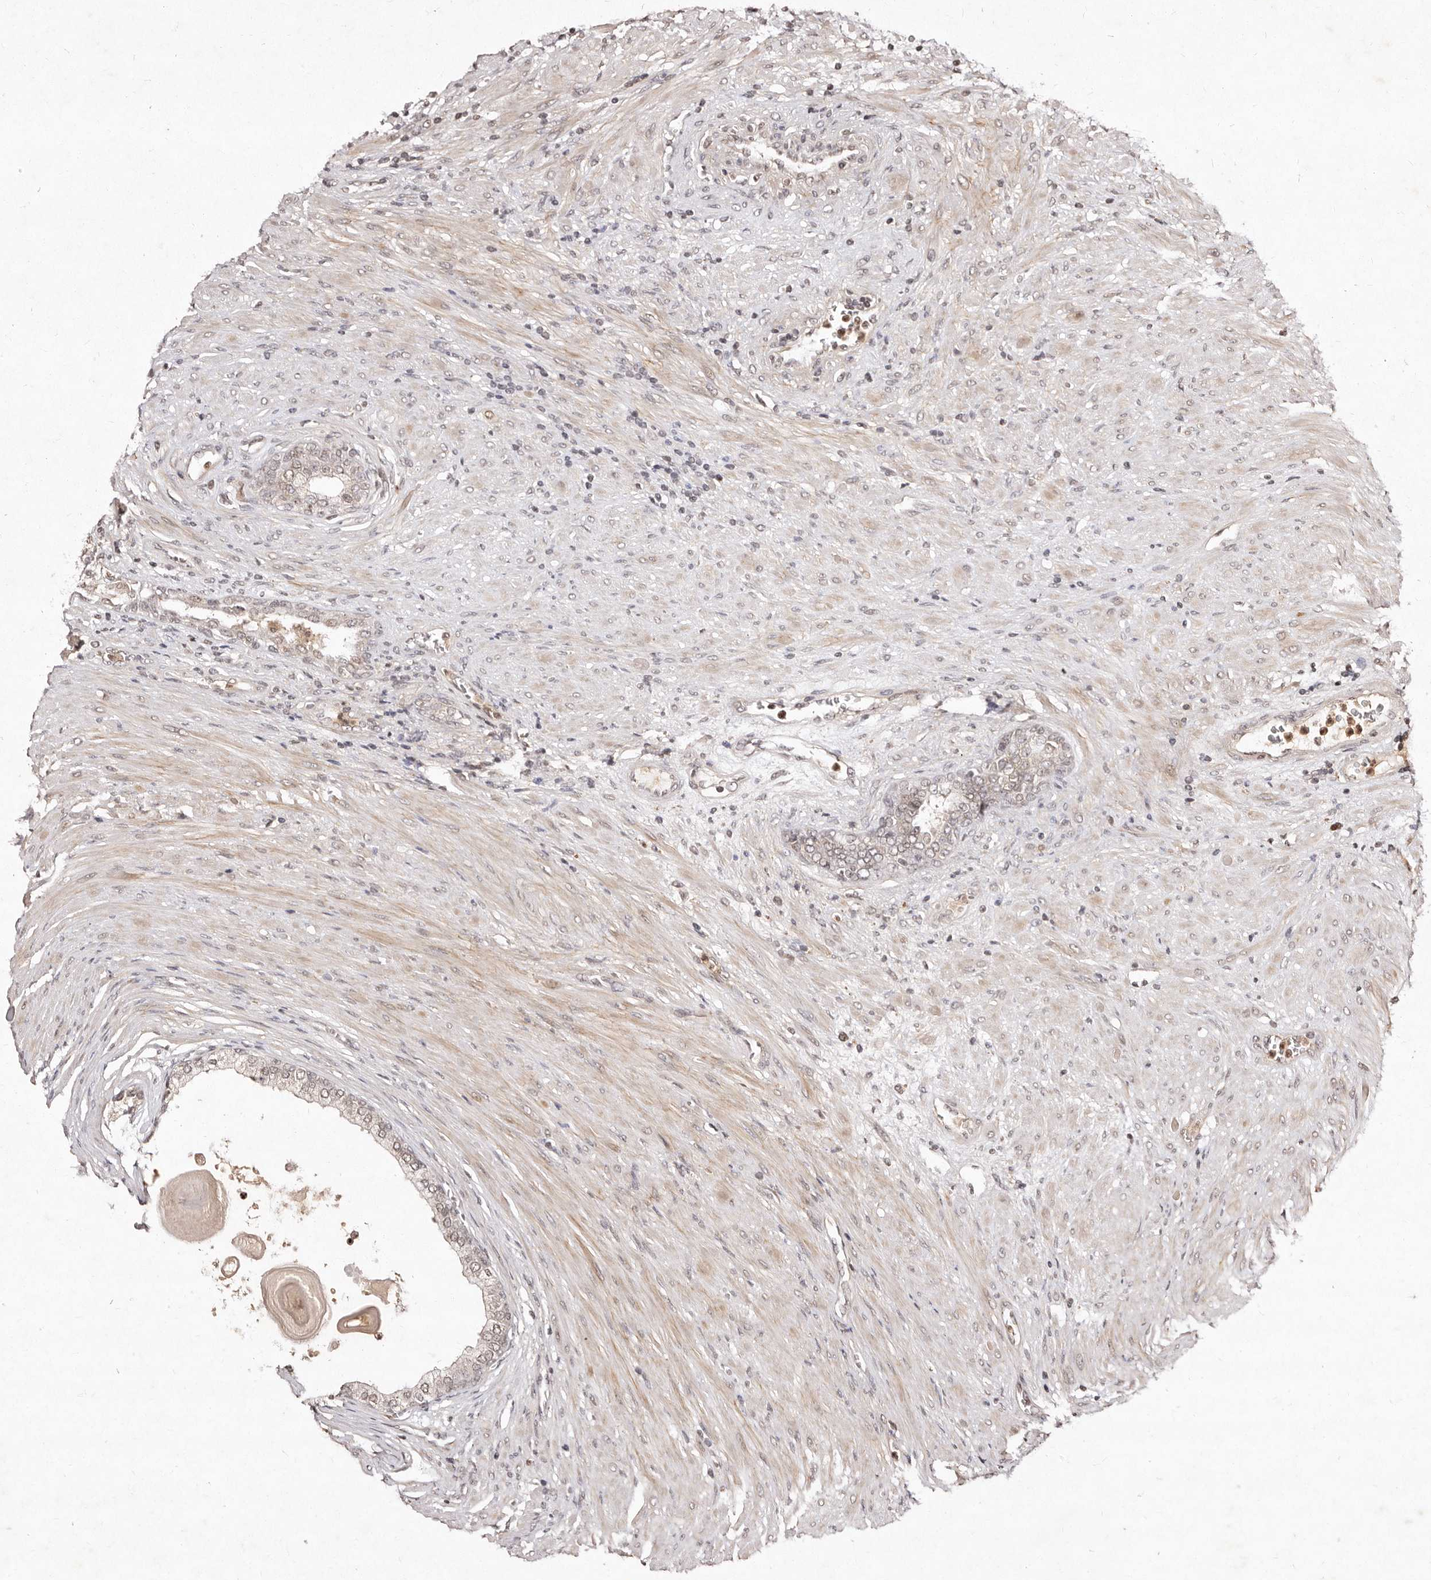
{"staining": {"intensity": "weak", "quantity": "25%-75%", "location": "nuclear"}, "tissue": "prostate cancer", "cell_type": "Tumor cells", "image_type": "cancer", "snomed": [{"axis": "morphology", "description": "Normal tissue, NOS"}, {"axis": "morphology", "description": "Adenocarcinoma, Low grade"}, {"axis": "topography", "description": "Prostate"}, {"axis": "topography", "description": "Peripheral nerve tissue"}], "caption": "The micrograph demonstrates staining of low-grade adenocarcinoma (prostate), revealing weak nuclear protein staining (brown color) within tumor cells.", "gene": "LCORL", "patient": {"sex": "male", "age": 71}}